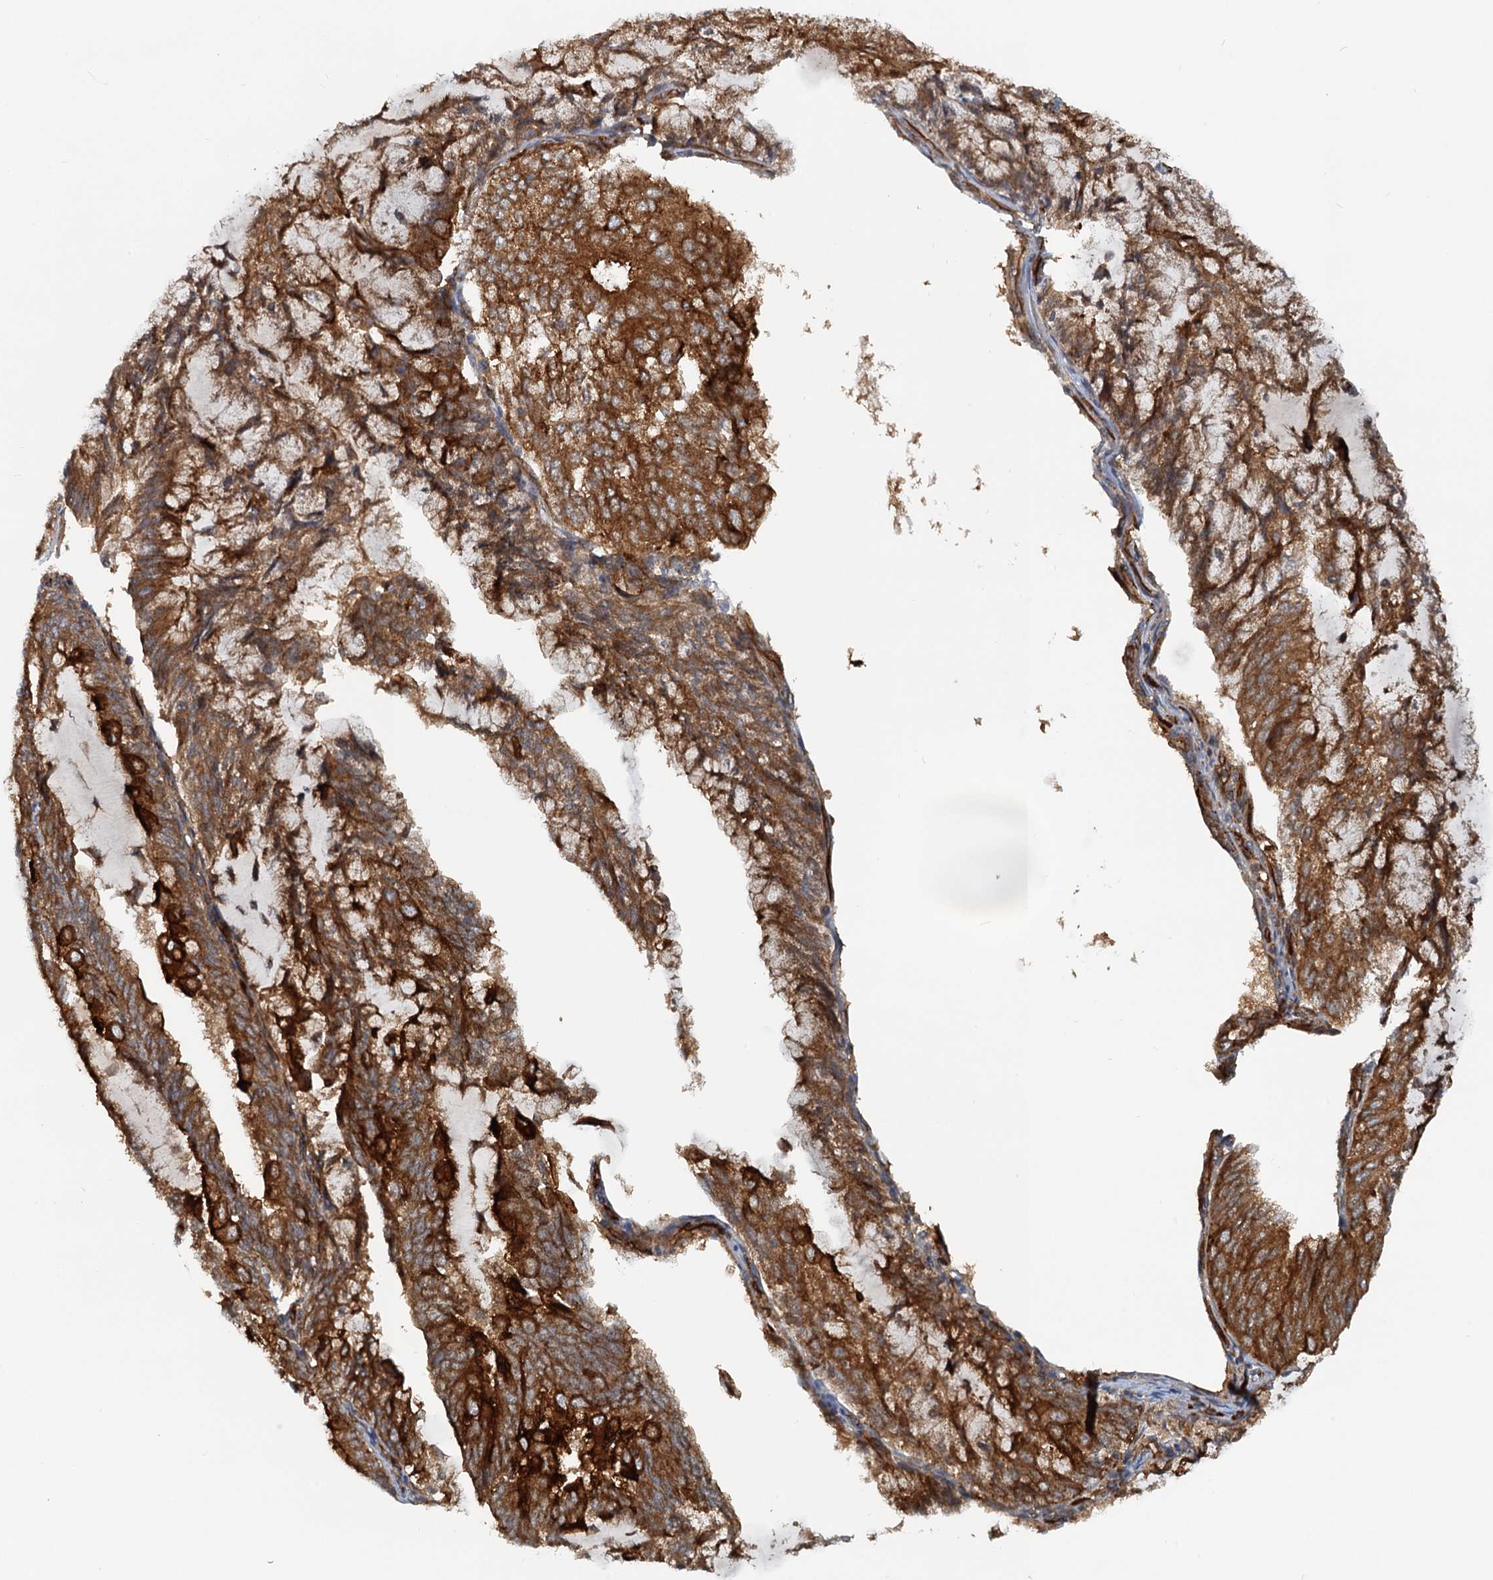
{"staining": {"intensity": "strong", "quantity": ">75%", "location": "cytoplasmic/membranous"}, "tissue": "endometrial cancer", "cell_type": "Tumor cells", "image_type": "cancer", "snomed": [{"axis": "morphology", "description": "Adenocarcinoma, NOS"}, {"axis": "topography", "description": "Endometrium"}], "caption": "IHC (DAB (3,3'-diaminobenzidine)) staining of adenocarcinoma (endometrial) displays strong cytoplasmic/membranous protein staining in approximately >75% of tumor cells.", "gene": "NIPAL3", "patient": {"sex": "female", "age": 81}}